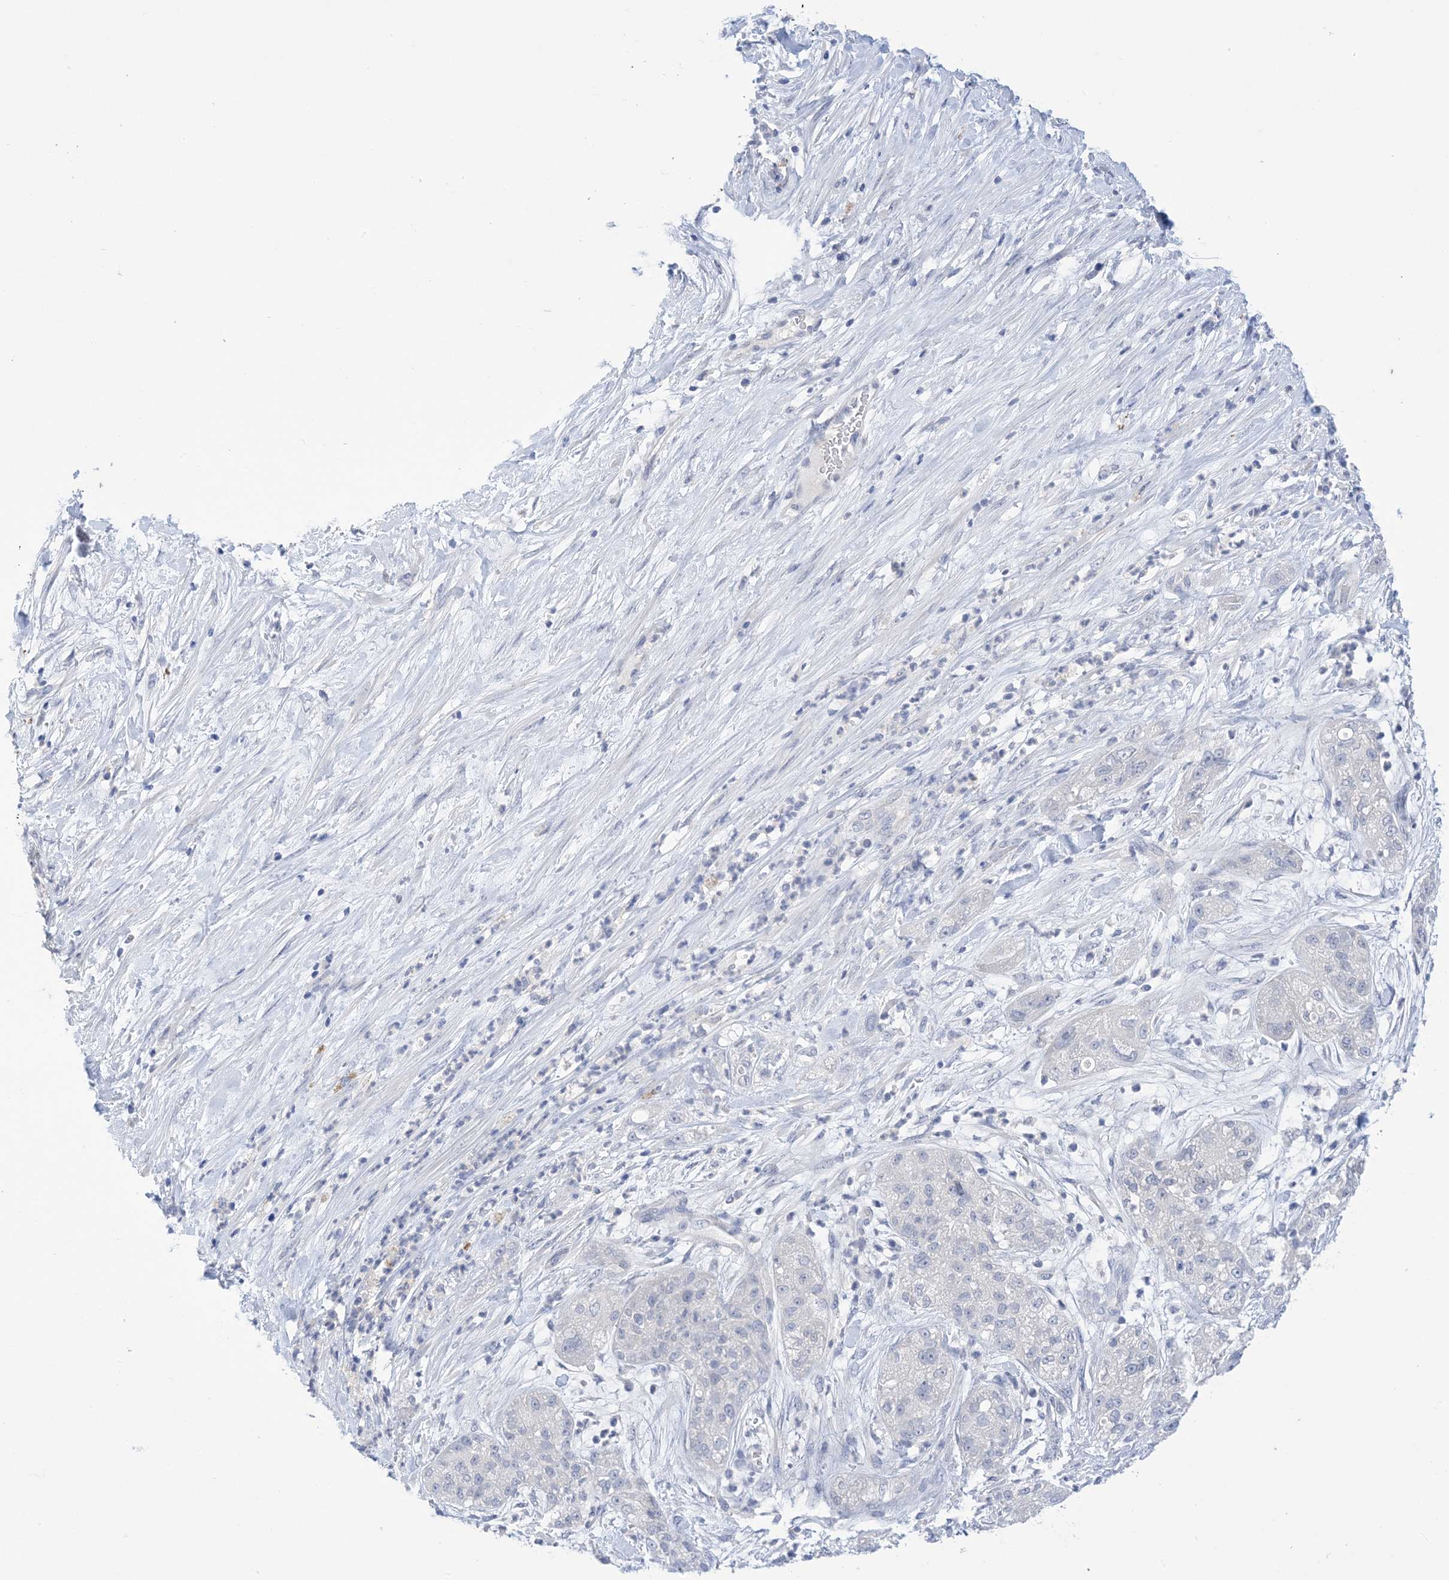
{"staining": {"intensity": "negative", "quantity": "none", "location": "none"}, "tissue": "pancreatic cancer", "cell_type": "Tumor cells", "image_type": "cancer", "snomed": [{"axis": "morphology", "description": "Adenocarcinoma, NOS"}, {"axis": "topography", "description": "Pancreas"}], "caption": "Immunohistochemical staining of human pancreatic adenocarcinoma exhibits no significant staining in tumor cells.", "gene": "DSC3", "patient": {"sex": "female", "age": 78}}